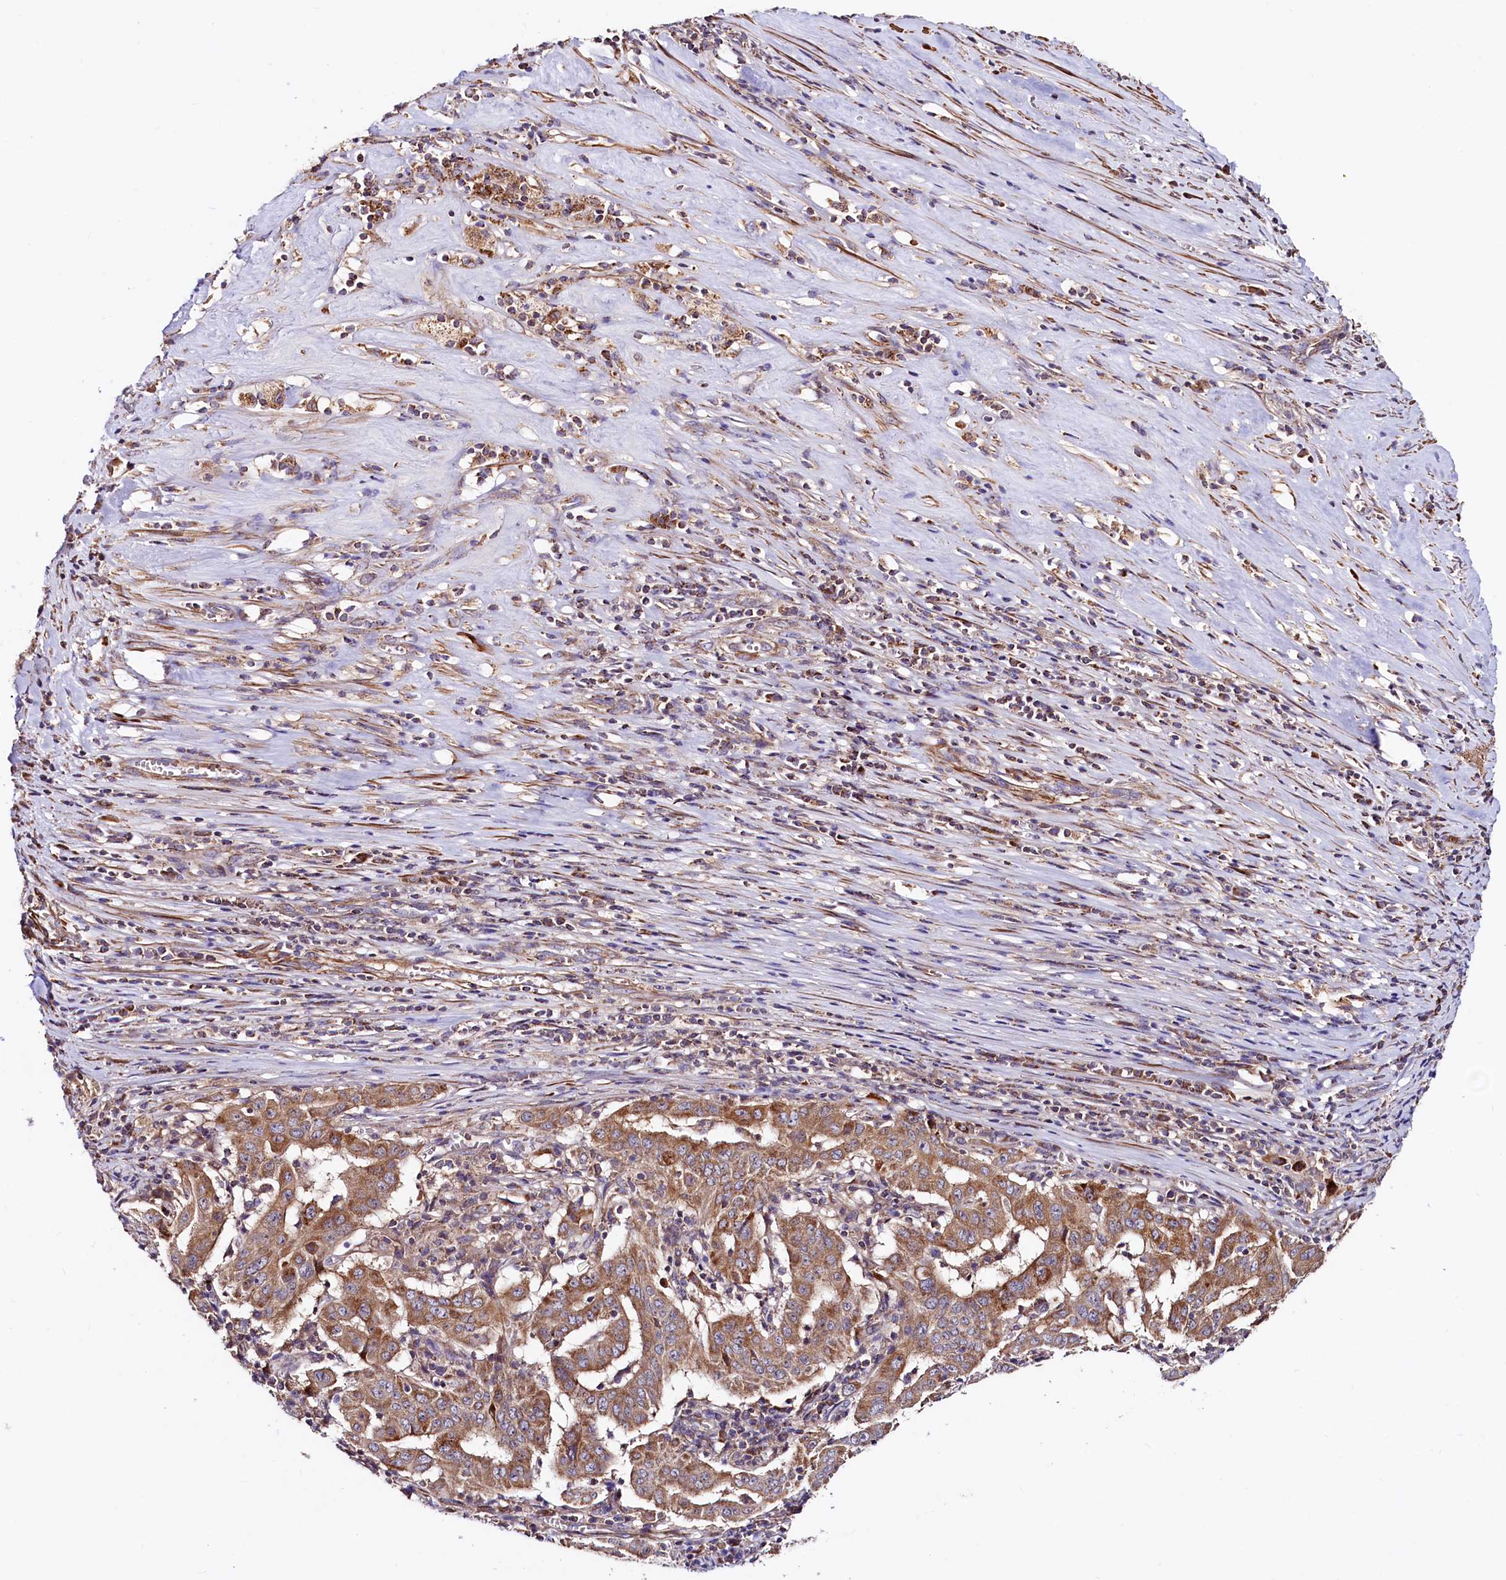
{"staining": {"intensity": "moderate", "quantity": ">75%", "location": "cytoplasmic/membranous"}, "tissue": "pancreatic cancer", "cell_type": "Tumor cells", "image_type": "cancer", "snomed": [{"axis": "morphology", "description": "Adenocarcinoma, NOS"}, {"axis": "topography", "description": "Pancreas"}], "caption": "Protein expression analysis of adenocarcinoma (pancreatic) shows moderate cytoplasmic/membranous expression in about >75% of tumor cells. (Stains: DAB in brown, nuclei in blue, Microscopy: brightfield microscopy at high magnification).", "gene": "CIAO3", "patient": {"sex": "male", "age": 63}}